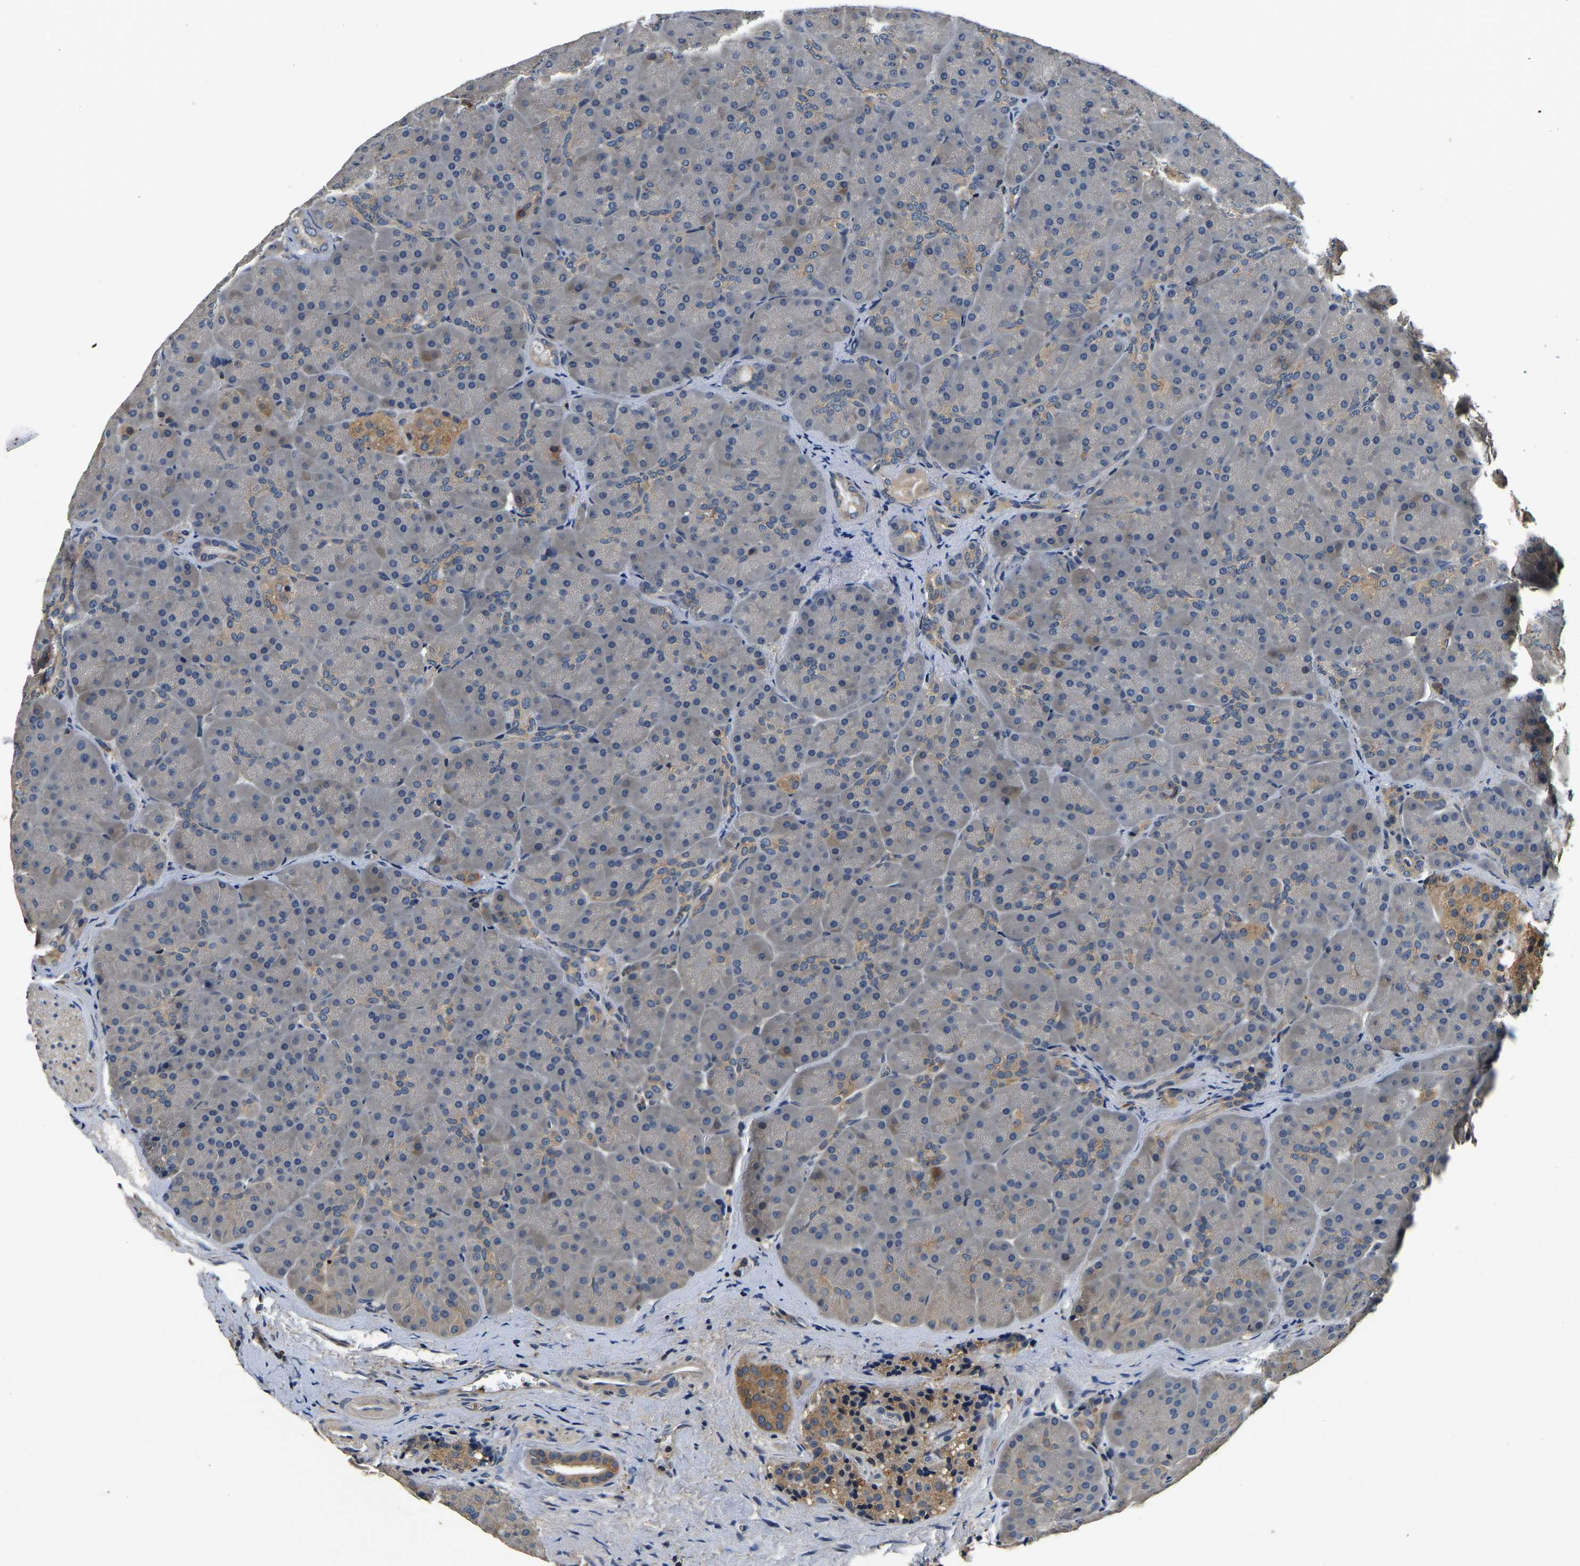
{"staining": {"intensity": "moderate", "quantity": "<25%", "location": "cytoplasmic/membranous"}, "tissue": "pancreas", "cell_type": "Exocrine glandular cells", "image_type": "normal", "snomed": [{"axis": "morphology", "description": "Normal tissue, NOS"}, {"axis": "topography", "description": "Pancreas"}], "caption": "IHC of unremarkable human pancreas shows low levels of moderate cytoplasmic/membranous positivity in approximately <25% of exocrine glandular cells. (DAB IHC, brown staining for protein, blue staining for nuclei).", "gene": "RESF1", "patient": {"sex": "male", "age": 66}}